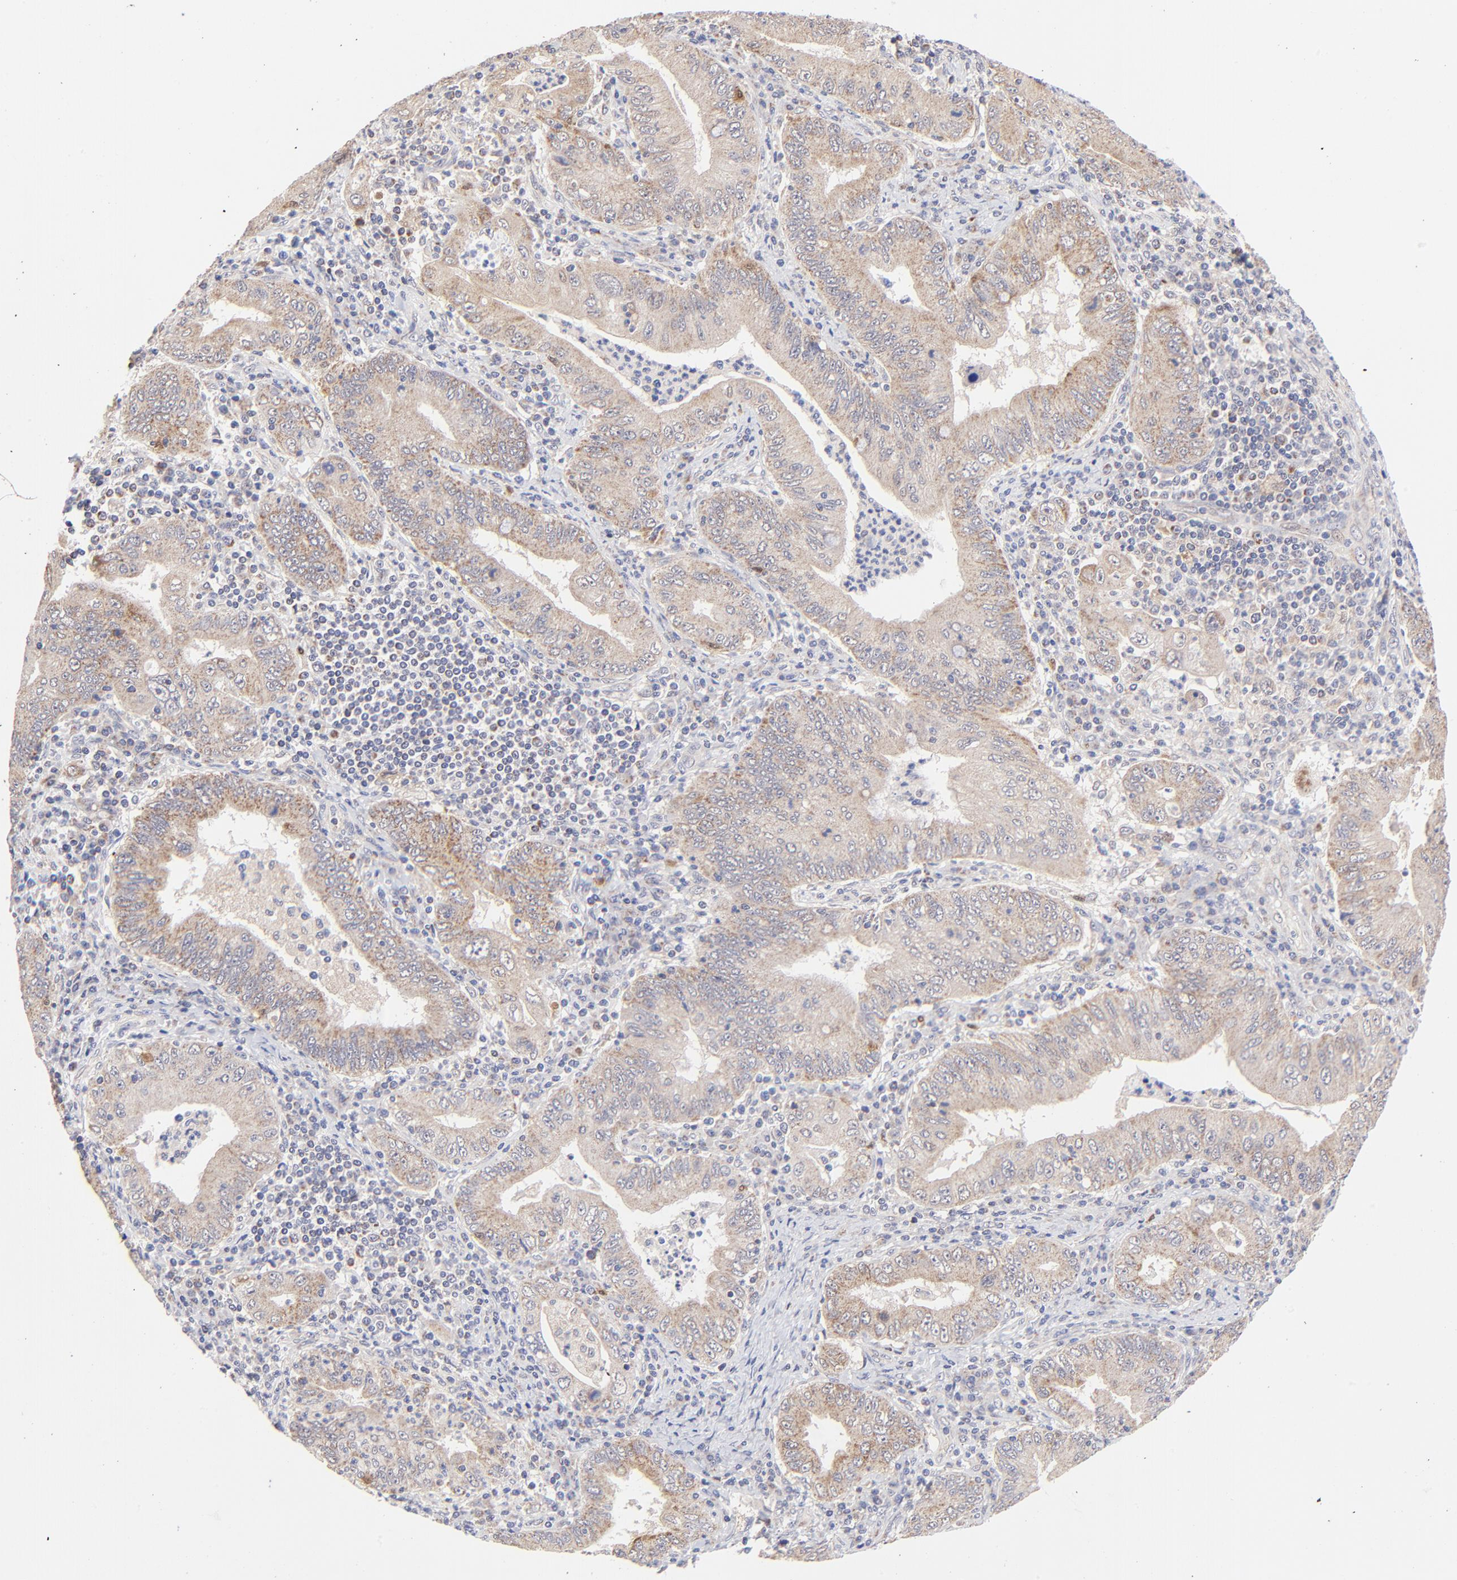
{"staining": {"intensity": "moderate", "quantity": ">75%", "location": "cytoplasmic/membranous"}, "tissue": "stomach cancer", "cell_type": "Tumor cells", "image_type": "cancer", "snomed": [{"axis": "morphology", "description": "Normal tissue, NOS"}, {"axis": "morphology", "description": "Adenocarcinoma, NOS"}, {"axis": "topography", "description": "Esophagus"}, {"axis": "topography", "description": "Stomach, upper"}, {"axis": "topography", "description": "Peripheral nerve tissue"}], "caption": "Tumor cells show medium levels of moderate cytoplasmic/membranous positivity in approximately >75% of cells in human stomach adenocarcinoma.", "gene": "FBXL12", "patient": {"sex": "male", "age": 62}}